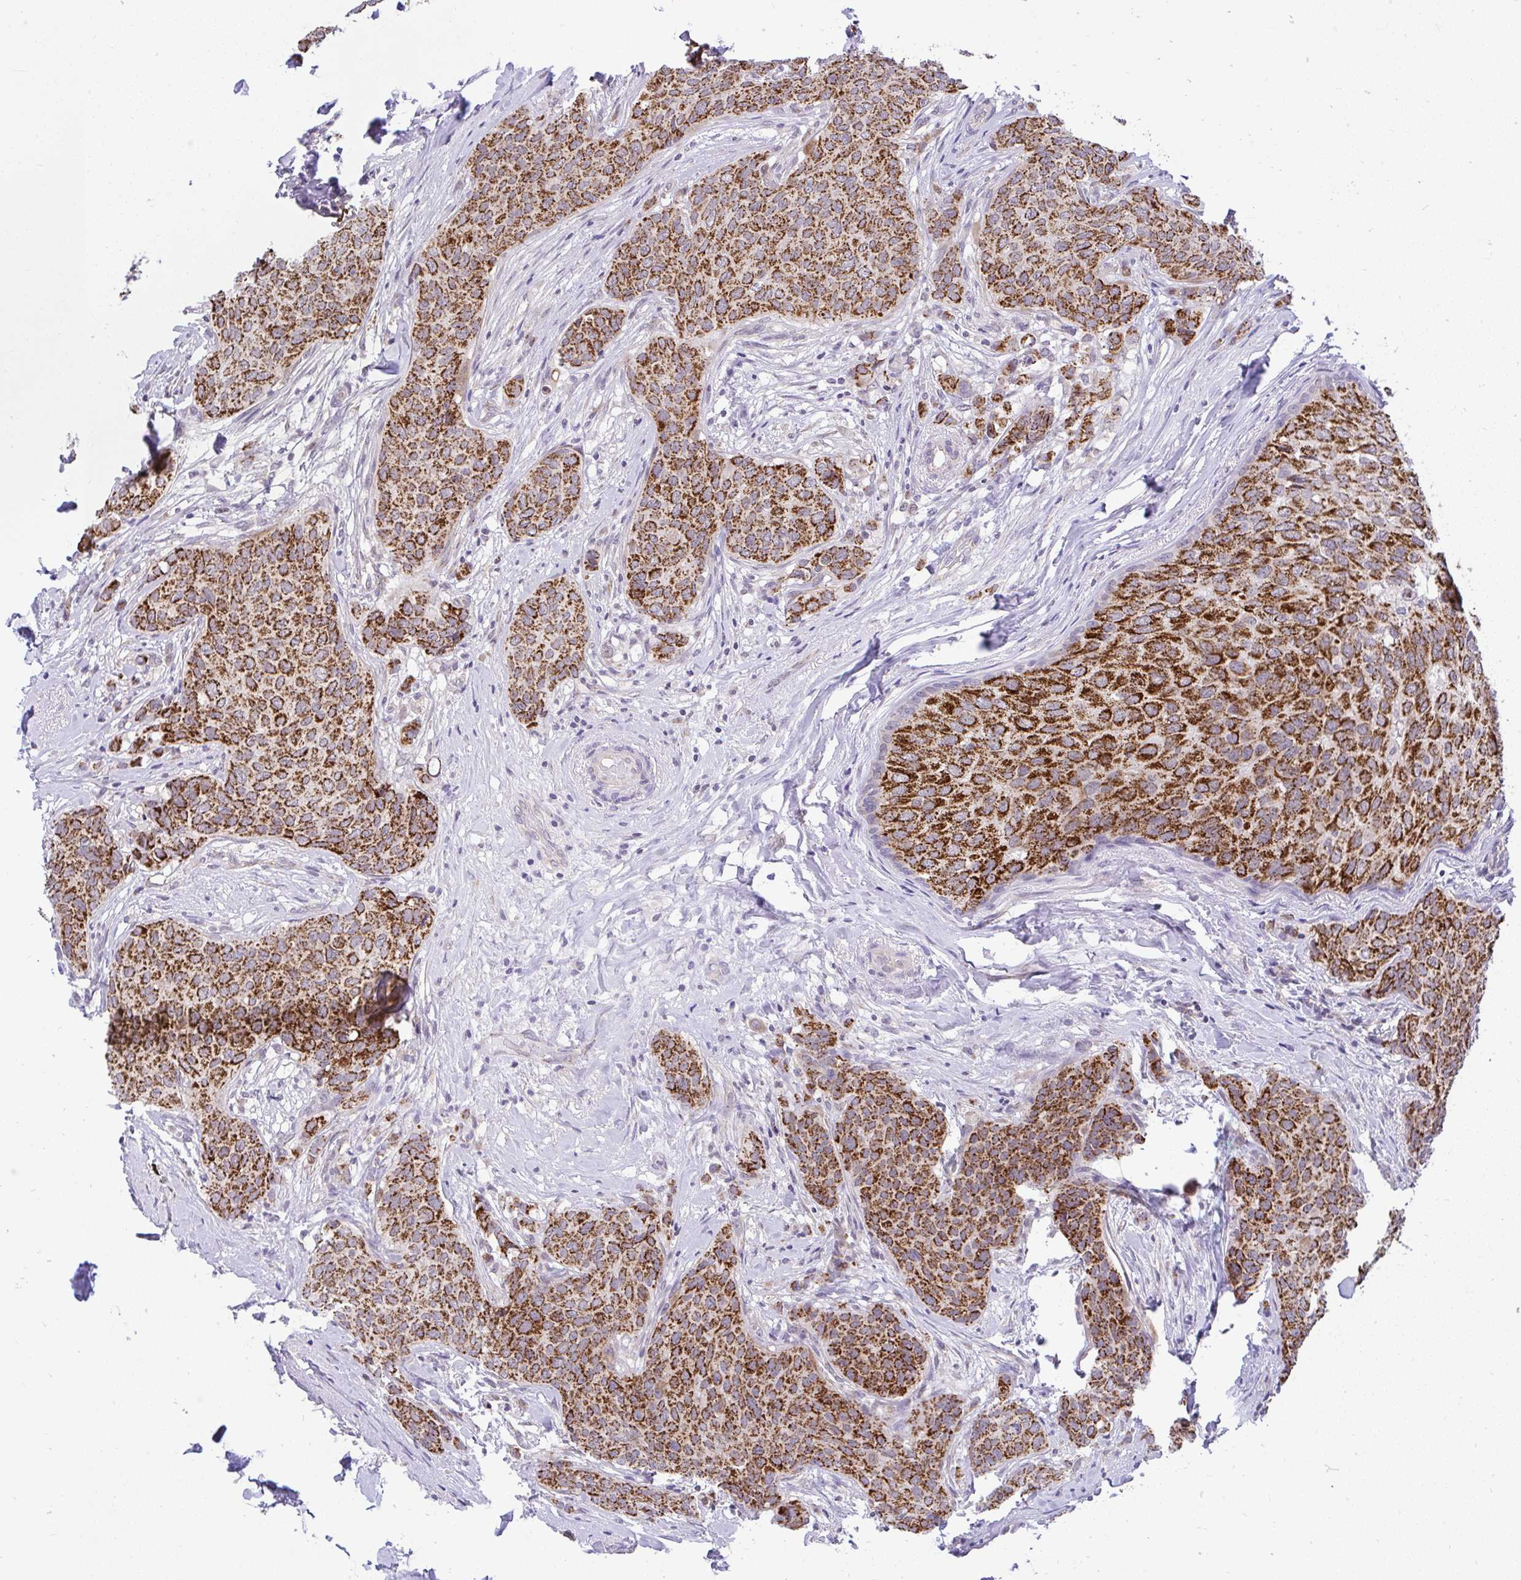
{"staining": {"intensity": "strong", "quantity": ">75%", "location": "cytoplasmic/membranous"}, "tissue": "breast cancer", "cell_type": "Tumor cells", "image_type": "cancer", "snomed": [{"axis": "morphology", "description": "Duct carcinoma"}, {"axis": "topography", "description": "Breast"}], "caption": "This is an image of immunohistochemistry (IHC) staining of breast infiltrating ductal carcinoma, which shows strong positivity in the cytoplasmic/membranous of tumor cells.", "gene": "PYCR2", "patient": {"sex": "female", "age": 47}}